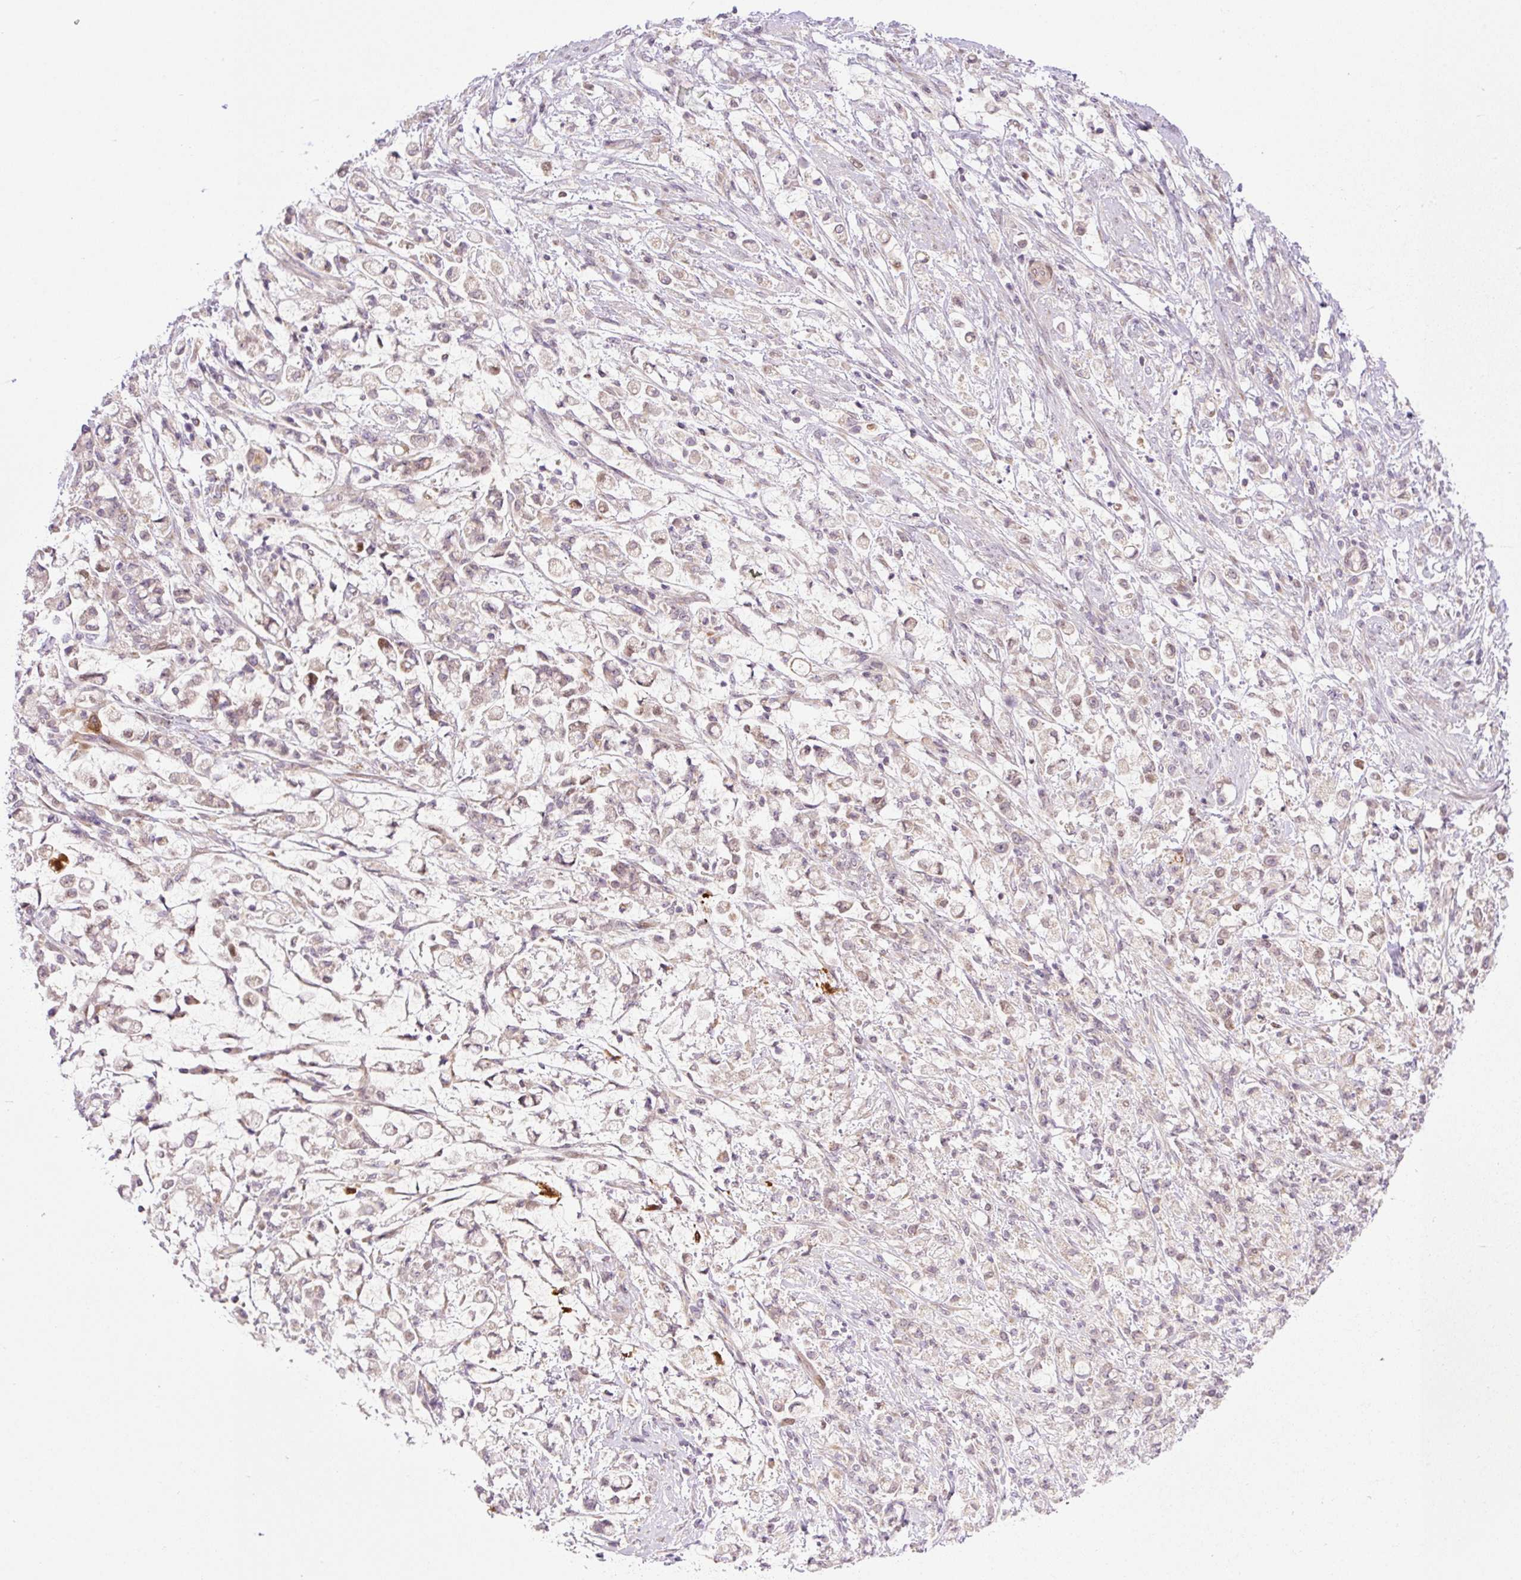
{"staining": {"intensity": "weak", "quantity": "<25%", "location": "cytoplasmic/membranous"}, "tissue": "stomach cancer", "cell_type": "Tumor cells", "image_type": "cancer", "snomed": [{"axis": "morphology", "description": "Adenocarcinoma, NOS"}, {"axis": "topography", "description": "Stomach"}], "caption": "Immunohistochemical staining of human stomach adenocarcinoma displays no significant expression in tumor cells.", "gene": "ZNF394", "patient": {"sex": "female", "age": 60}}